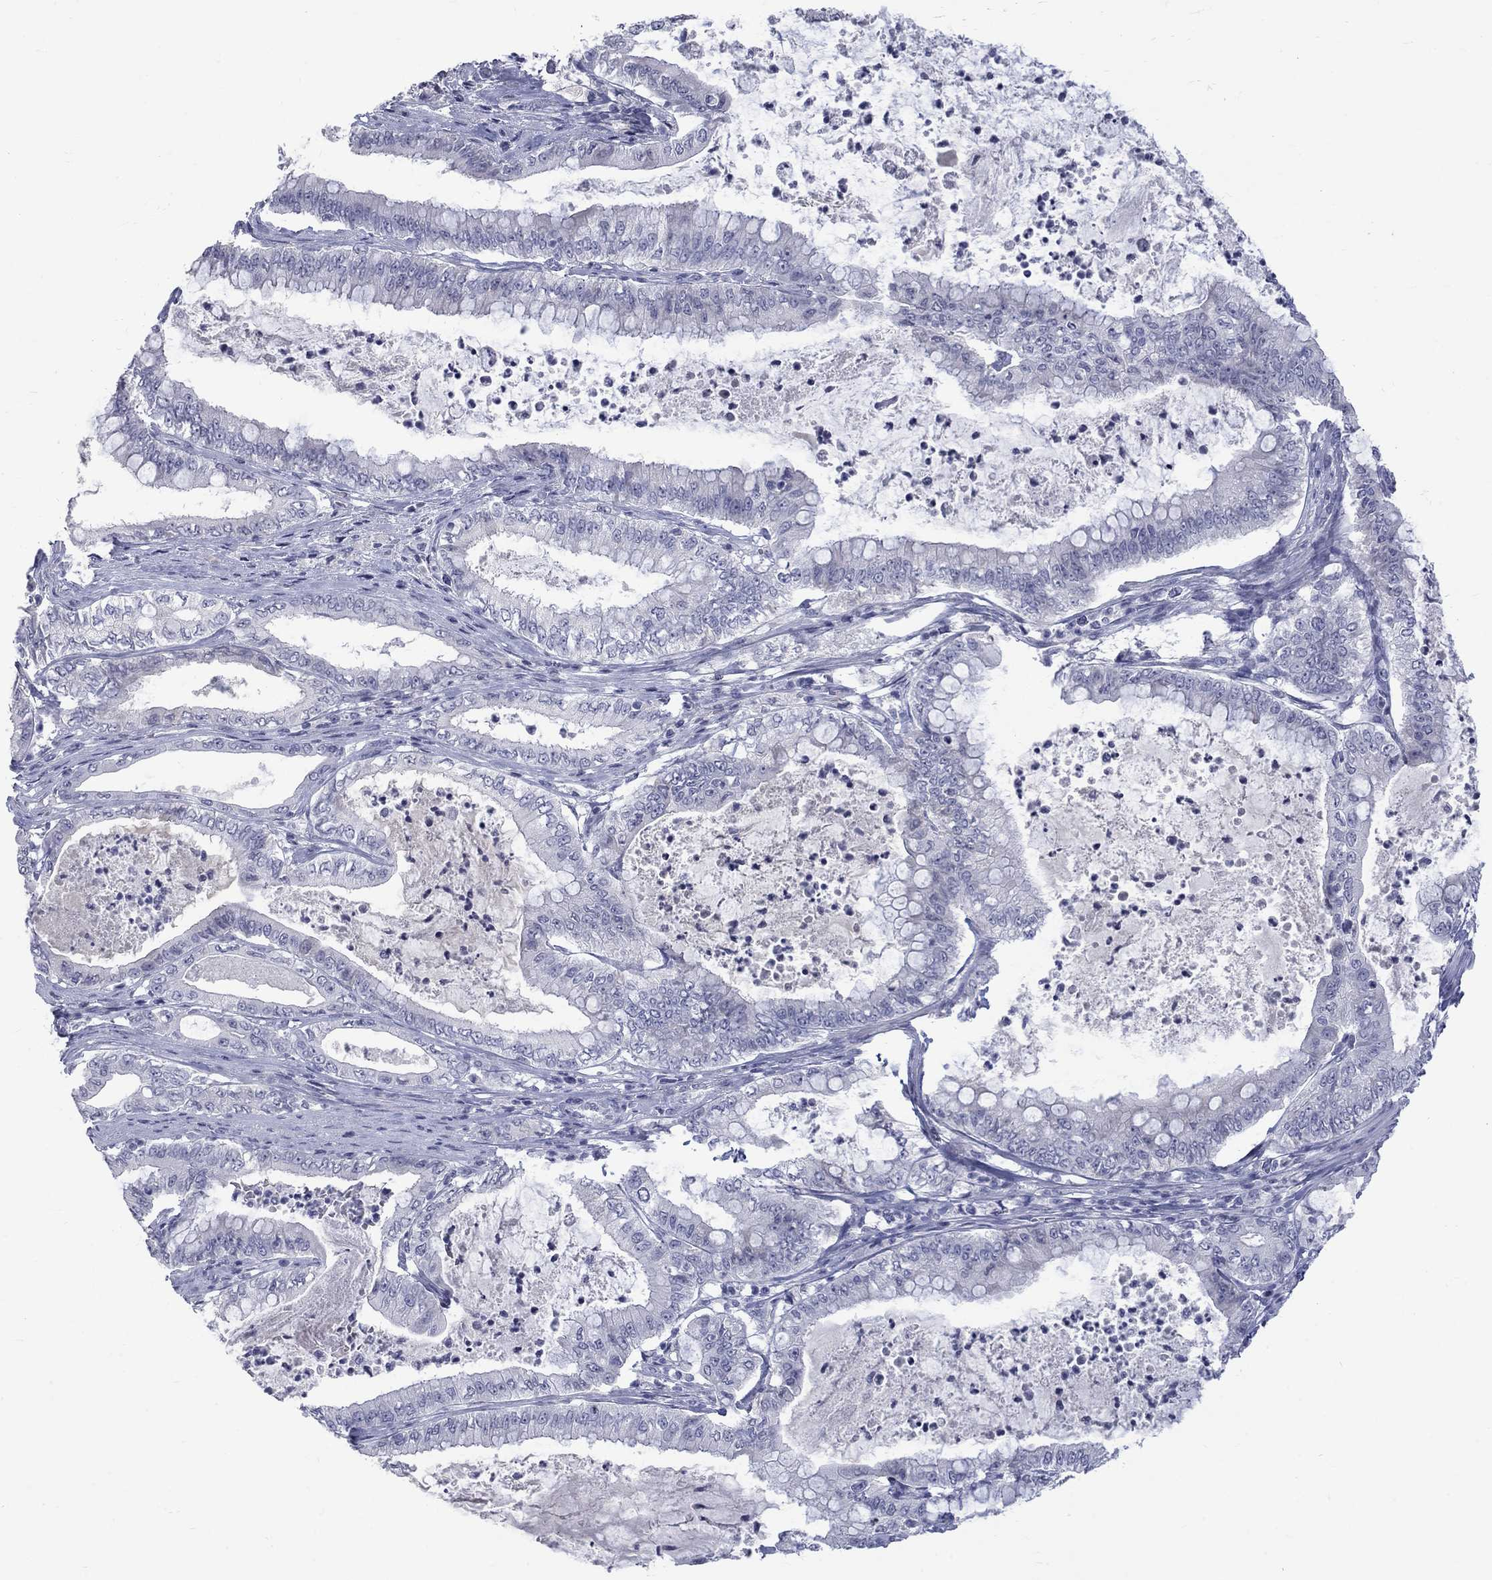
{"staining": {"intensity": "negative", "quantity": "none", "location": "none"}, "tissue": "pancreatic cancer", "cell_type": "Tumor cells", "image_type": "cancer", "snomed": [{"axis": "morphology", "description": "Adenocarcinoma, NOS"}, {"axis": "topography", "description": "Pancreas"}], "caption": "Immunohistochemistry (IHC) photomicrograph of human pancreatic cancer stained for a protein (brown), which displays no staining in tumor cells.", "gene": "CTNND2", "patient": {"sex": "male", "age": 71}}